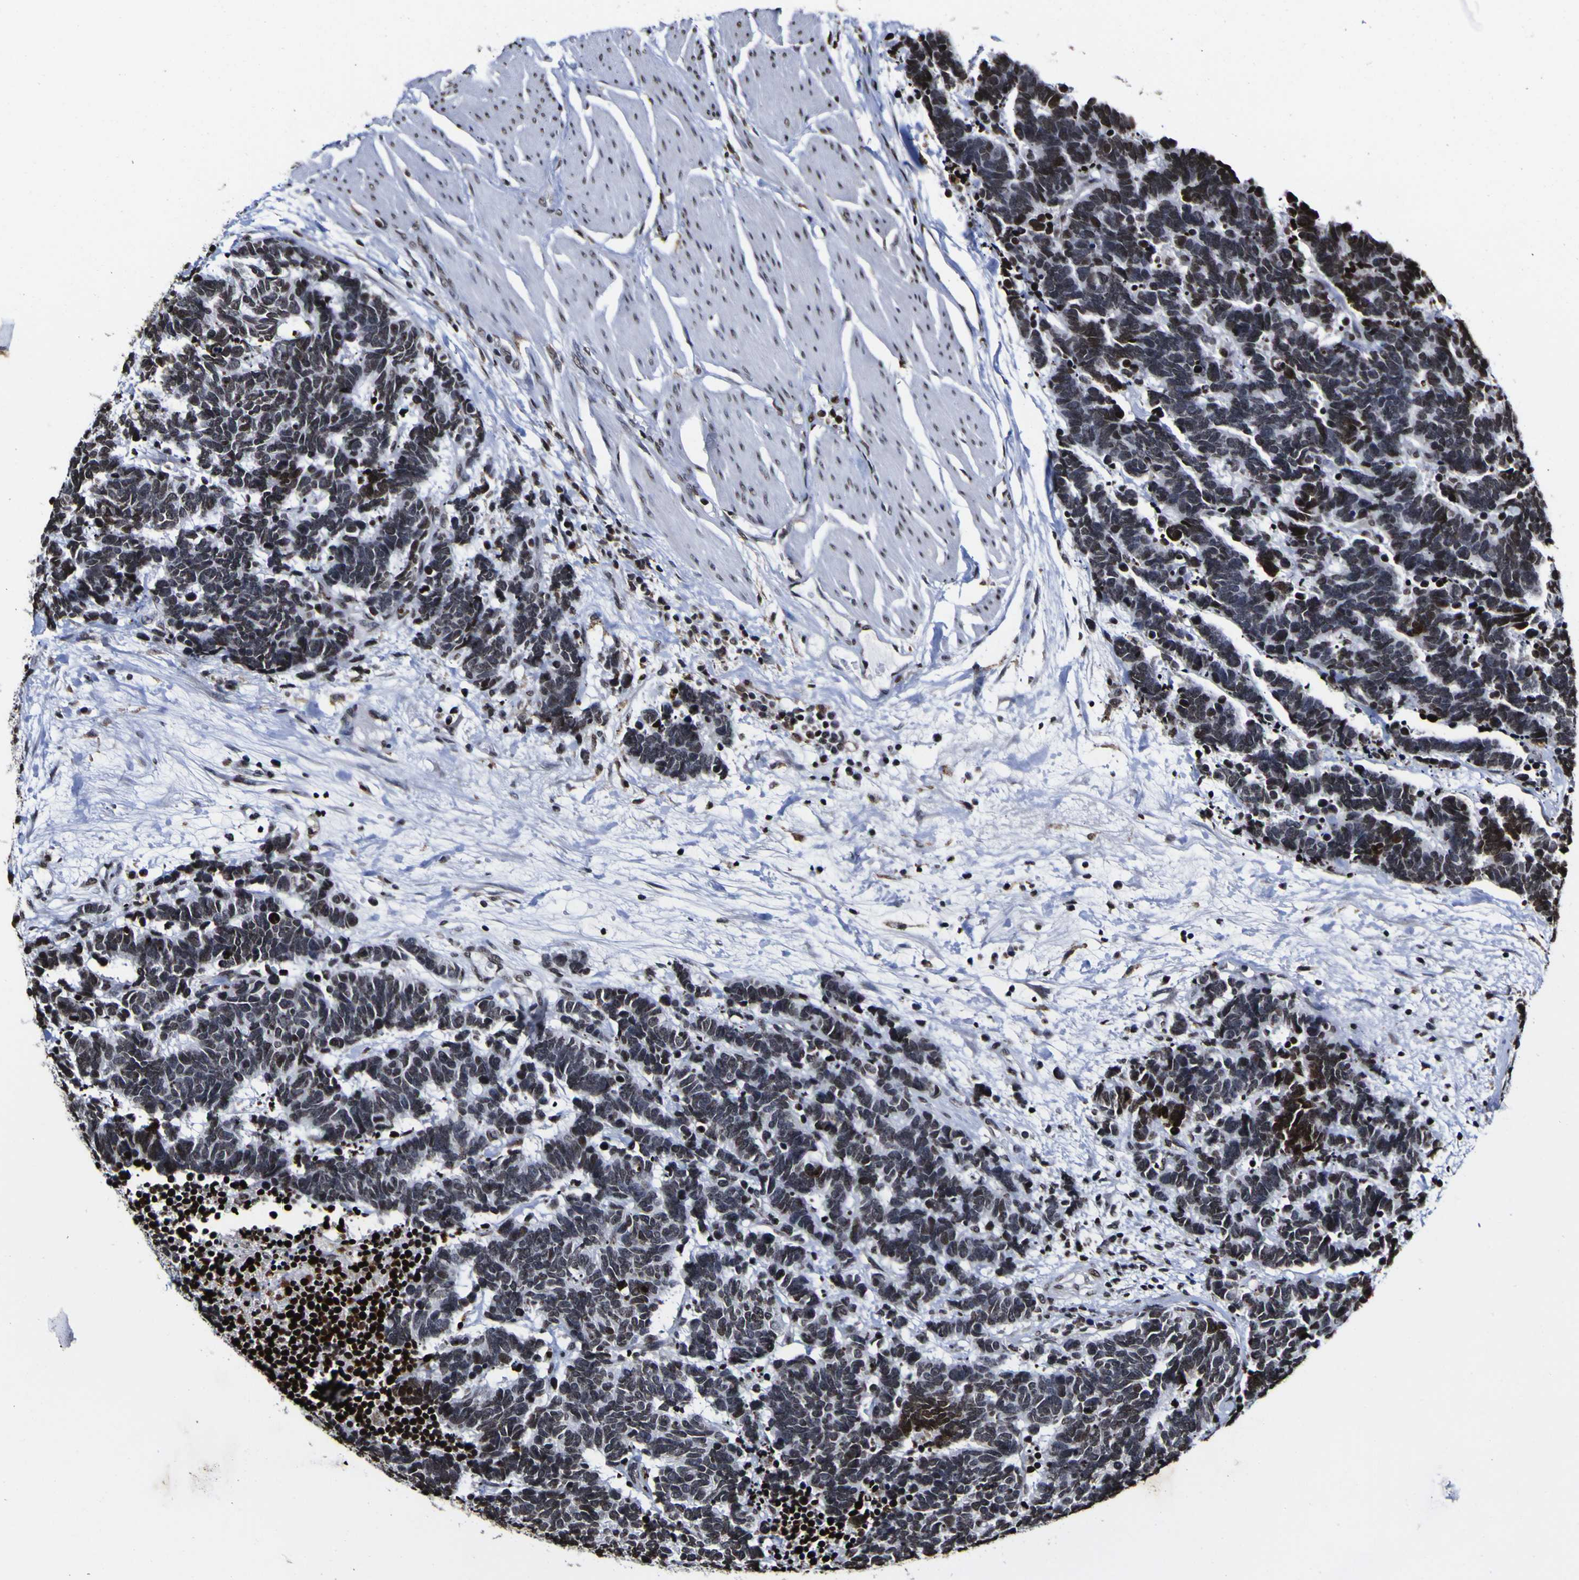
{"staining": {"intensity": "moderate", "quantity": "<25%", "location": "nuclear"}, "tissue": "carcinoid", "cell_type": "Tumor cells", "image_type": "cancer", "snomed": [{"axis": "morphology", "description": "Carcinoma, NOS"}, {"axis": "morphology", "description": "Carcinoid, malignant, NOS"}, {"axis": "topography", "description": "Urinary bladder"}], "caption": "Immunohistochemical staining of carcinoid demonstrates low levels of moderate nuclear staining in about <25% of tumor cells. (brown staining indicates protein expression, while blue staining denotes nuclei).", "gene": "PIAS1", "patient": {"sex": "male", "age": 57}}